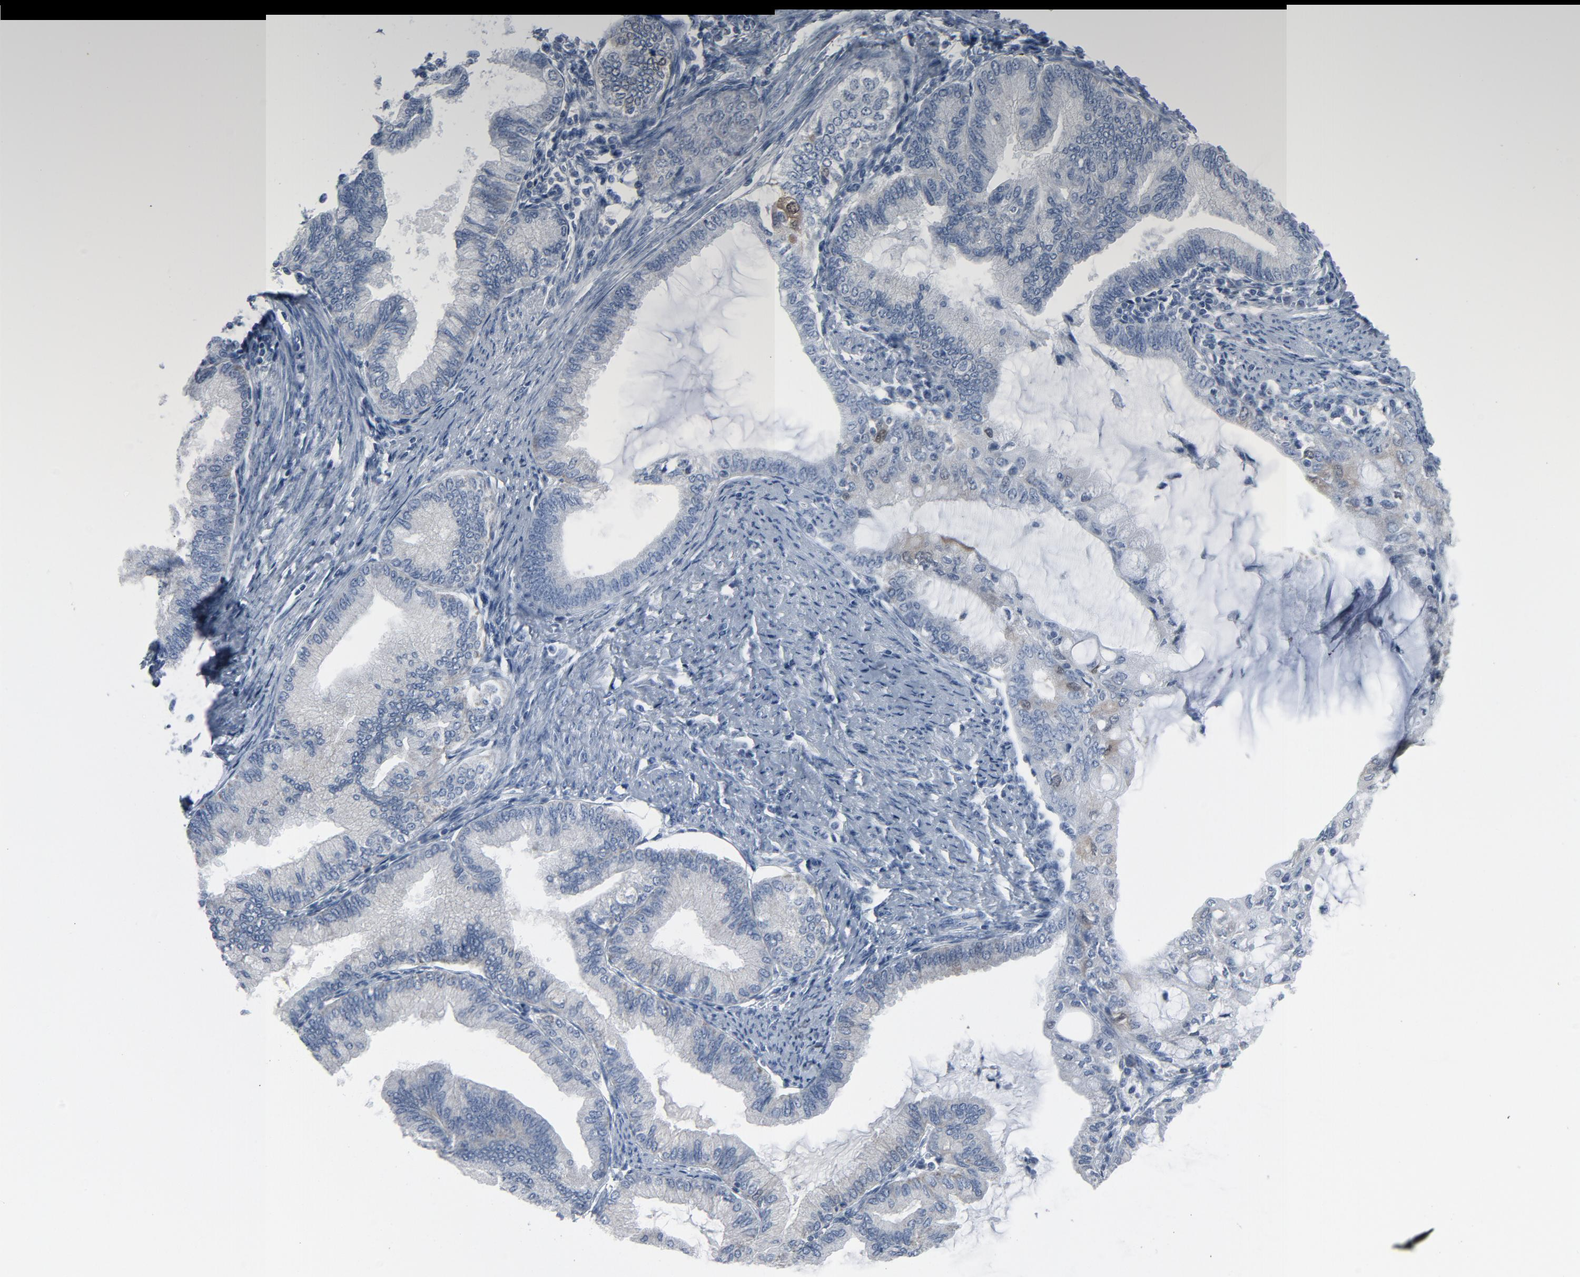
{"staining": {"intensity": "negative", "quantity": "none", "location": "none"}, "tissue": "endometrial cancer", "cell_type": "Tumor cells", "image_type": "cancer", "snomed": [{"axis": "morphology", "description": "Adenocarcinoma, NOS"}, {"axis": "topography", "description": "Endometrium"}], "caption": "Micrograph shows no significant protein positivity in tumor cells of endometrial adenocarcinoma. Brightfield microscopy of immunohistochemistry (IHC) stained with DAB (brown) and hematoxylin (blue), captured at high magnification.", "gene": "GPX2", "patient": {"sex": "female", "age": 86}}